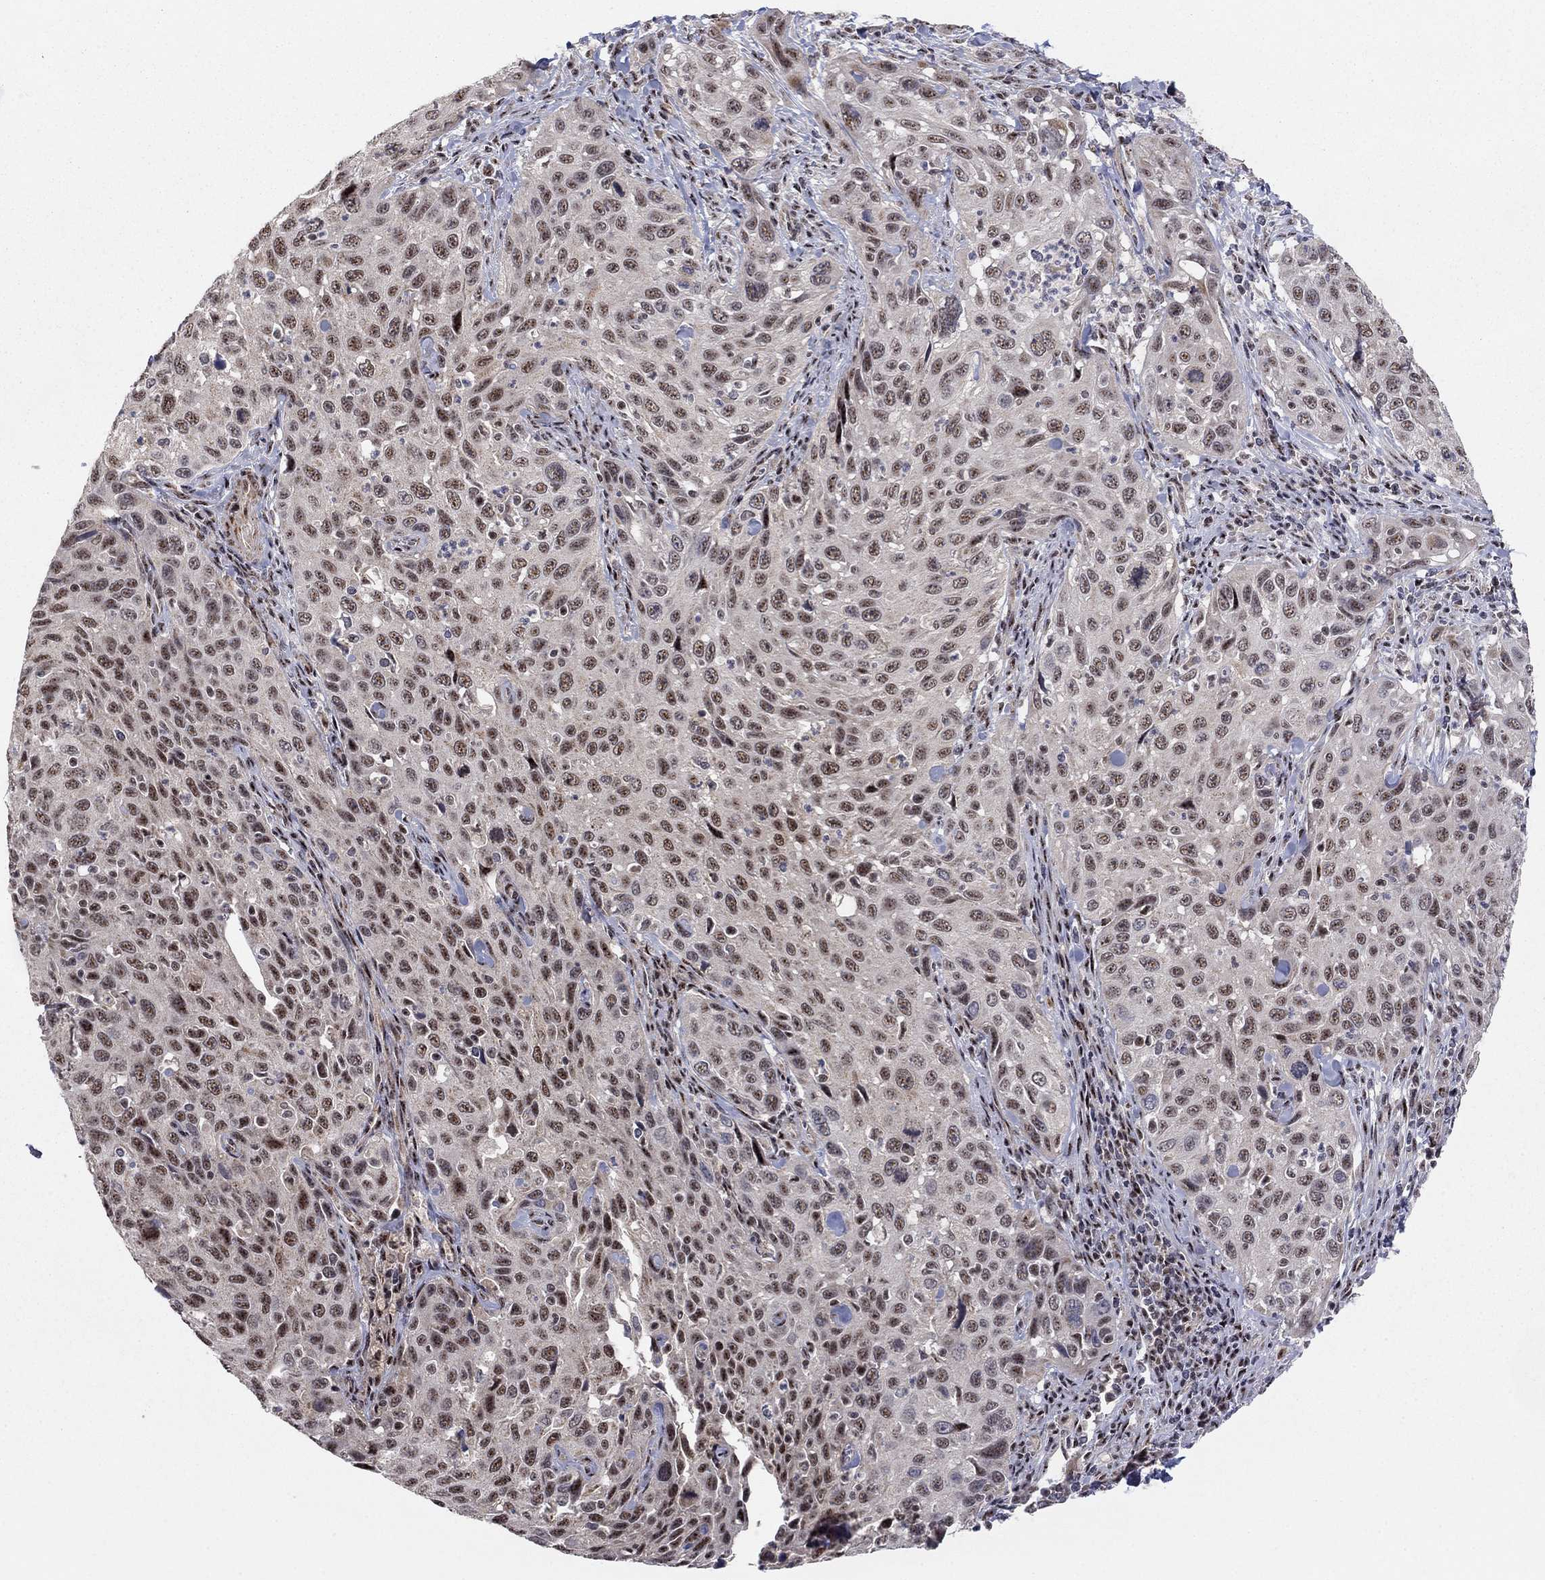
{"staining": {"intensity": "moderate", "quantity": "25%-75%", "location": "nuclear"}, "tissue": "cervical cancer", "cell_type": "Tumor cells", "image_type": "cancer", "snomed": [{"axis": "morphology", "description": "Squamous cell carcinoma, NOS"}, {"axis": "topography", "description": "Cervix"}], "caption": "DAB (3,3'-diaminobenzidine) immunohistochemical staining of squamous cell carcinoma (cervical) exhibits moderate nuclear protein staining in approximately 25%-75% of tumor cells.", "gene": "ZNF395", "patient": {"sex": "female", "age": 26}}